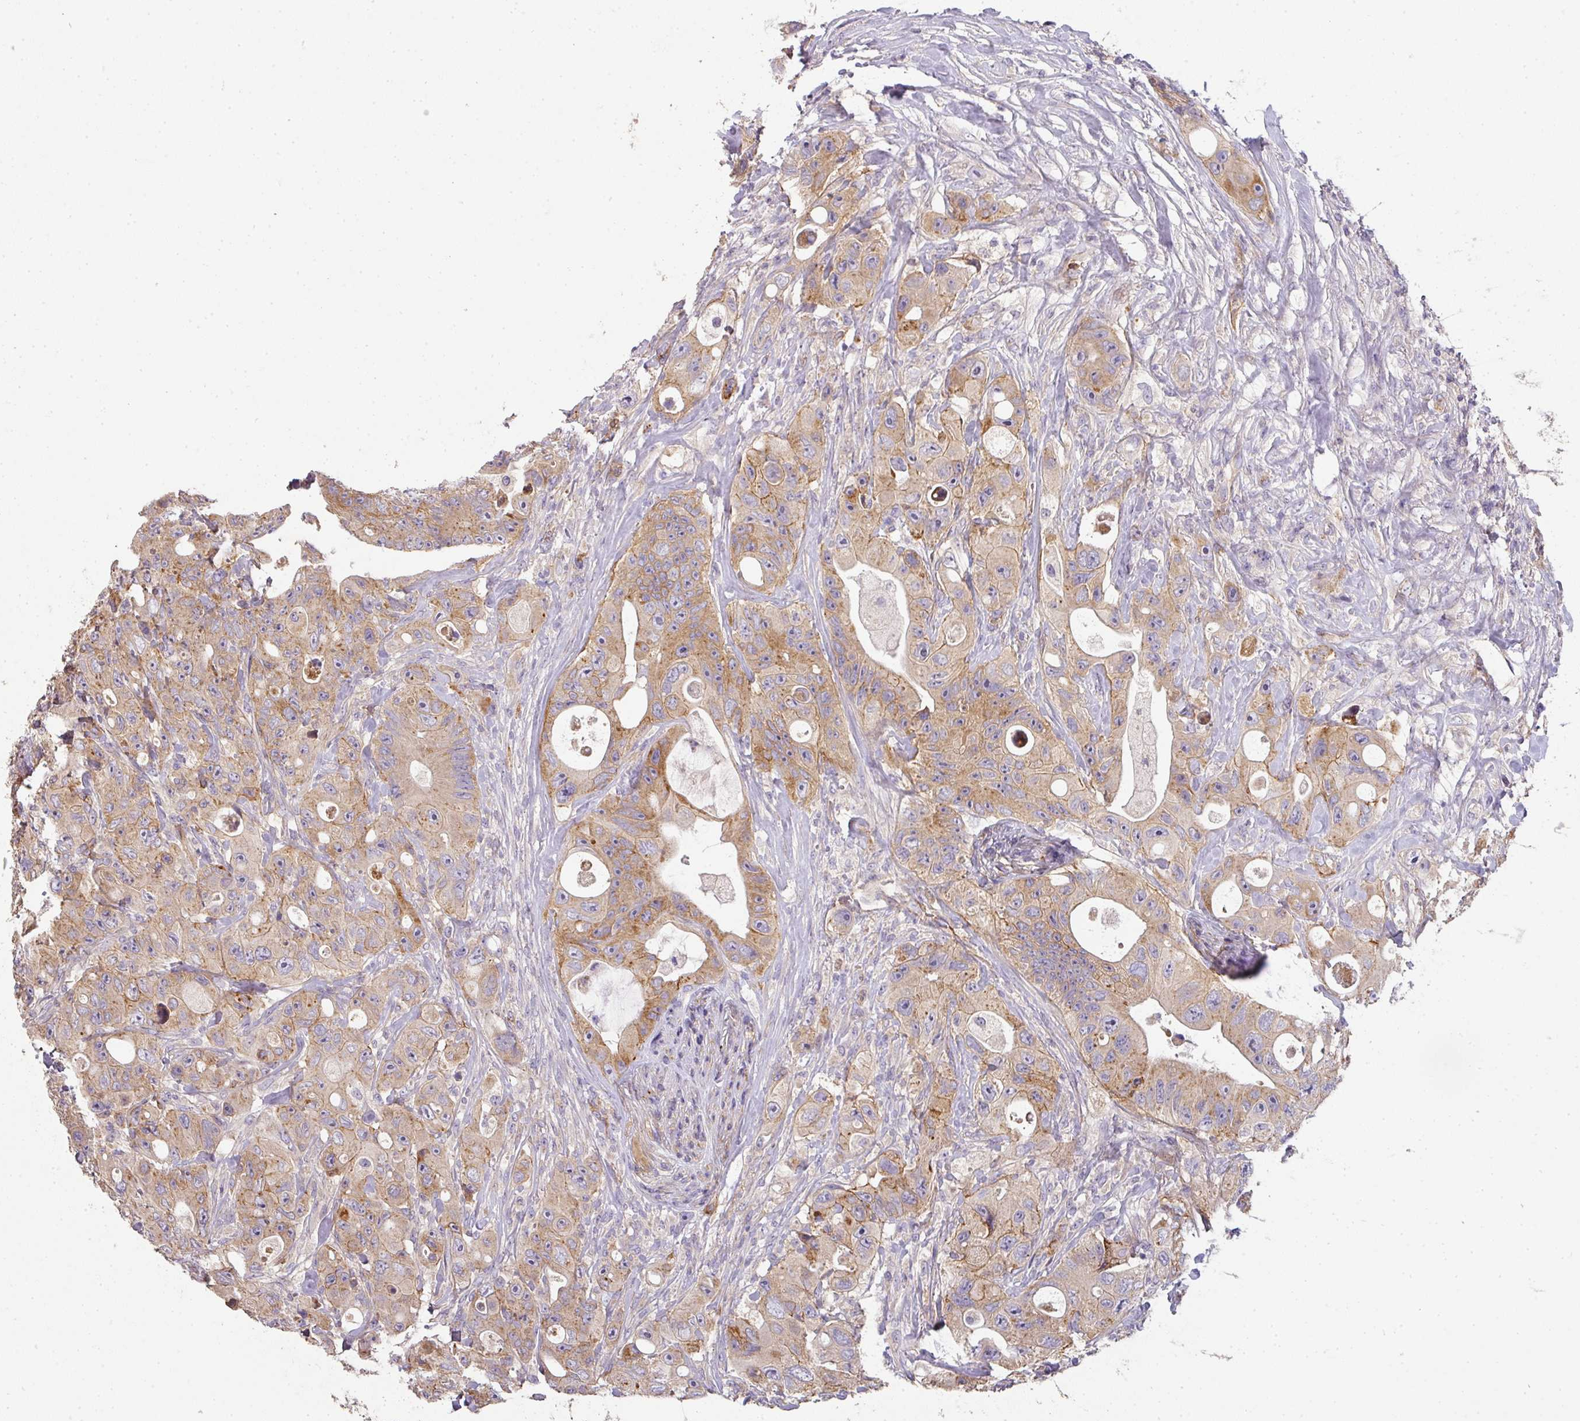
{"staining": {"intensity": "weak", "quantity": "25%-75%", "location": "cytoplasmic/membranous"}, "tissue": "colorectal cancer", "cell_type": "Tumor cells", "image_type": "cancer", "snomed": [{"axis": "morphology", "description": "Adenocarcinoma, NOS"}, {"axis": "topography", "description": "Colon"}], "caption": "This micrograph exhibits adenocarcinoma (colorectal) stained with immunohistochemistry to label a protein in brown. The cytoplasmic/membranous of tumor cells show weak positivity for the protein. Nuclei are counter-stained blue.", "gene": "PCDH1", "patient": {"sex": "female", "age": 46}}